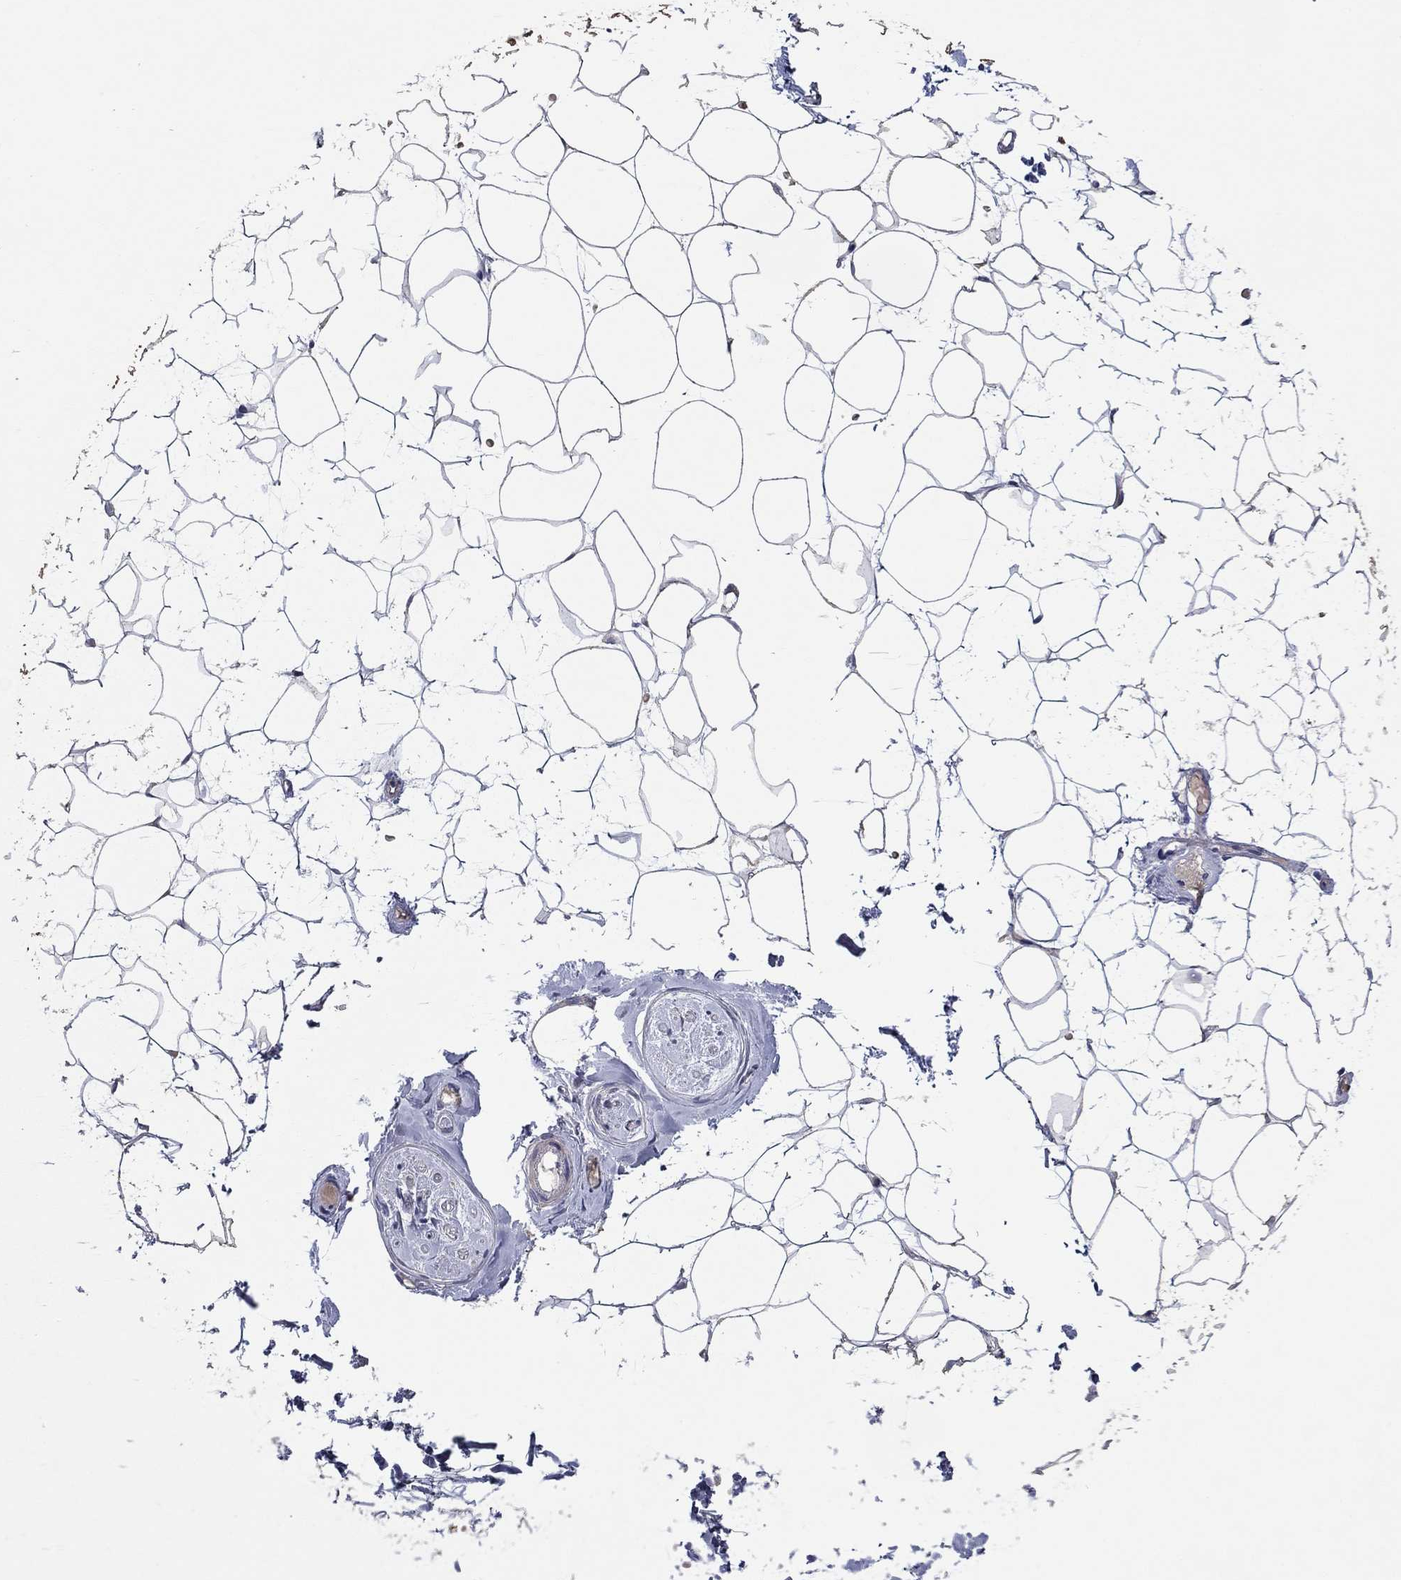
{"staining": {"intensity": "negative", "quantity": "none", "location": "none"}, "tissue": "adipose tissue", "cell_type": "Adipocytes", "image_type": "normal", "snomed": [{"axis": "morphology", "description": "Normal tissue, NOS"}, {"axis": "topography", "description": "Skin"}, {"axis": "topography", "description": "Peripheral nerve tissue"}], "caption": "Immunohistochemistry (IHC) histopathology image of normal human adipose tissue stained for a protein (brown), which exhibits no staining in adipocytes.", "gene": "HDC", "patient": {"sex": "female", "age": 56}}